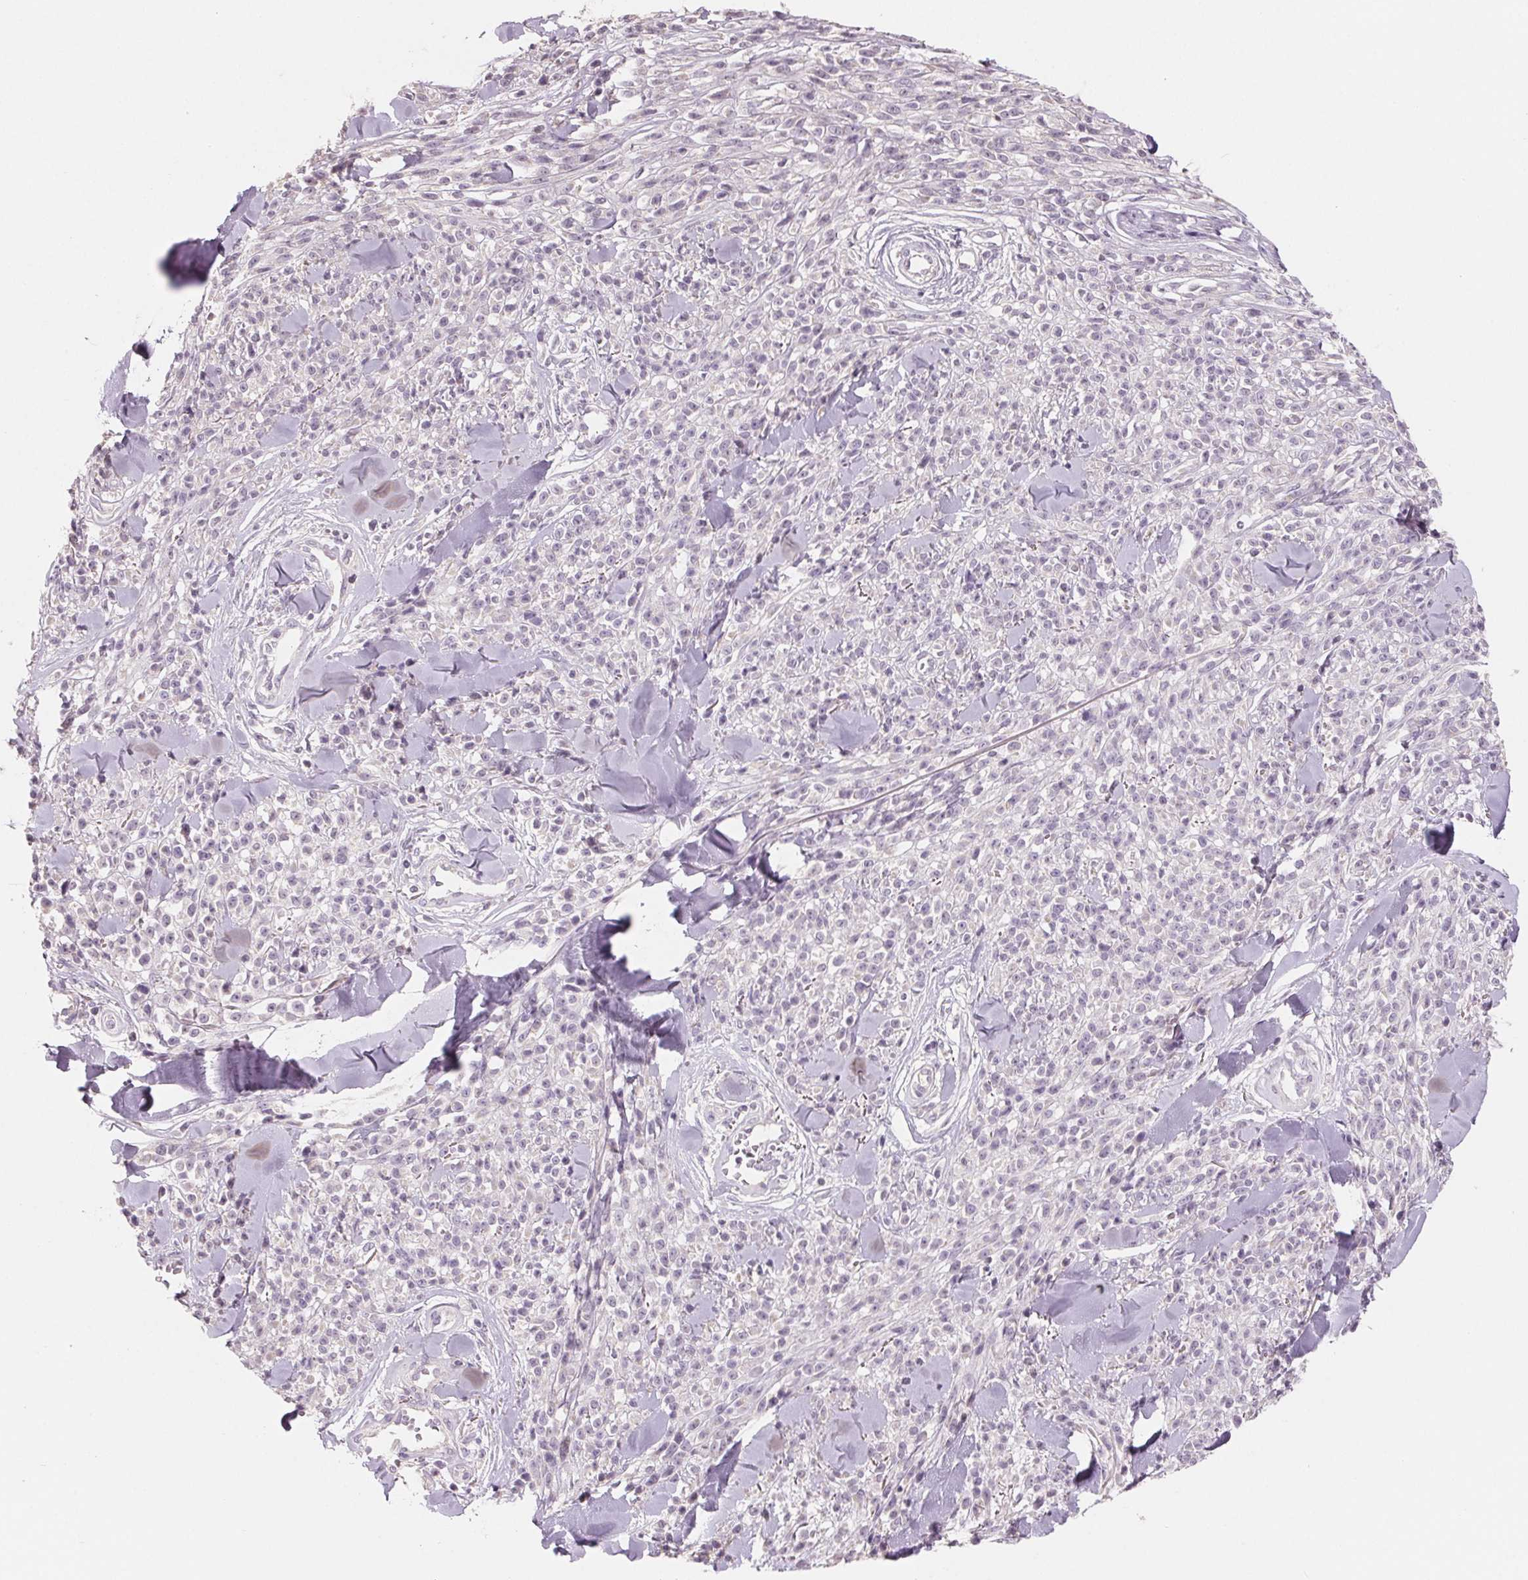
{"staining": {"intensity": "negative", "quantity": "none", "location": "none"}, "tissue": "melanoma", "cell_type": "Tumor cells", "image_type": "cancer", "snomed": [{"axis": "morphology", "description": "Malignant melanoma, NOS"}, {"axis": "topography", "description": "Skin"}, {"axis": "topography", "description": "Skin of trunk"}], "caption": "Tumor cells show no significant expression in melanoma.", "gene": "VTCN1", "patient": {"sex": "male", "age": 74}}